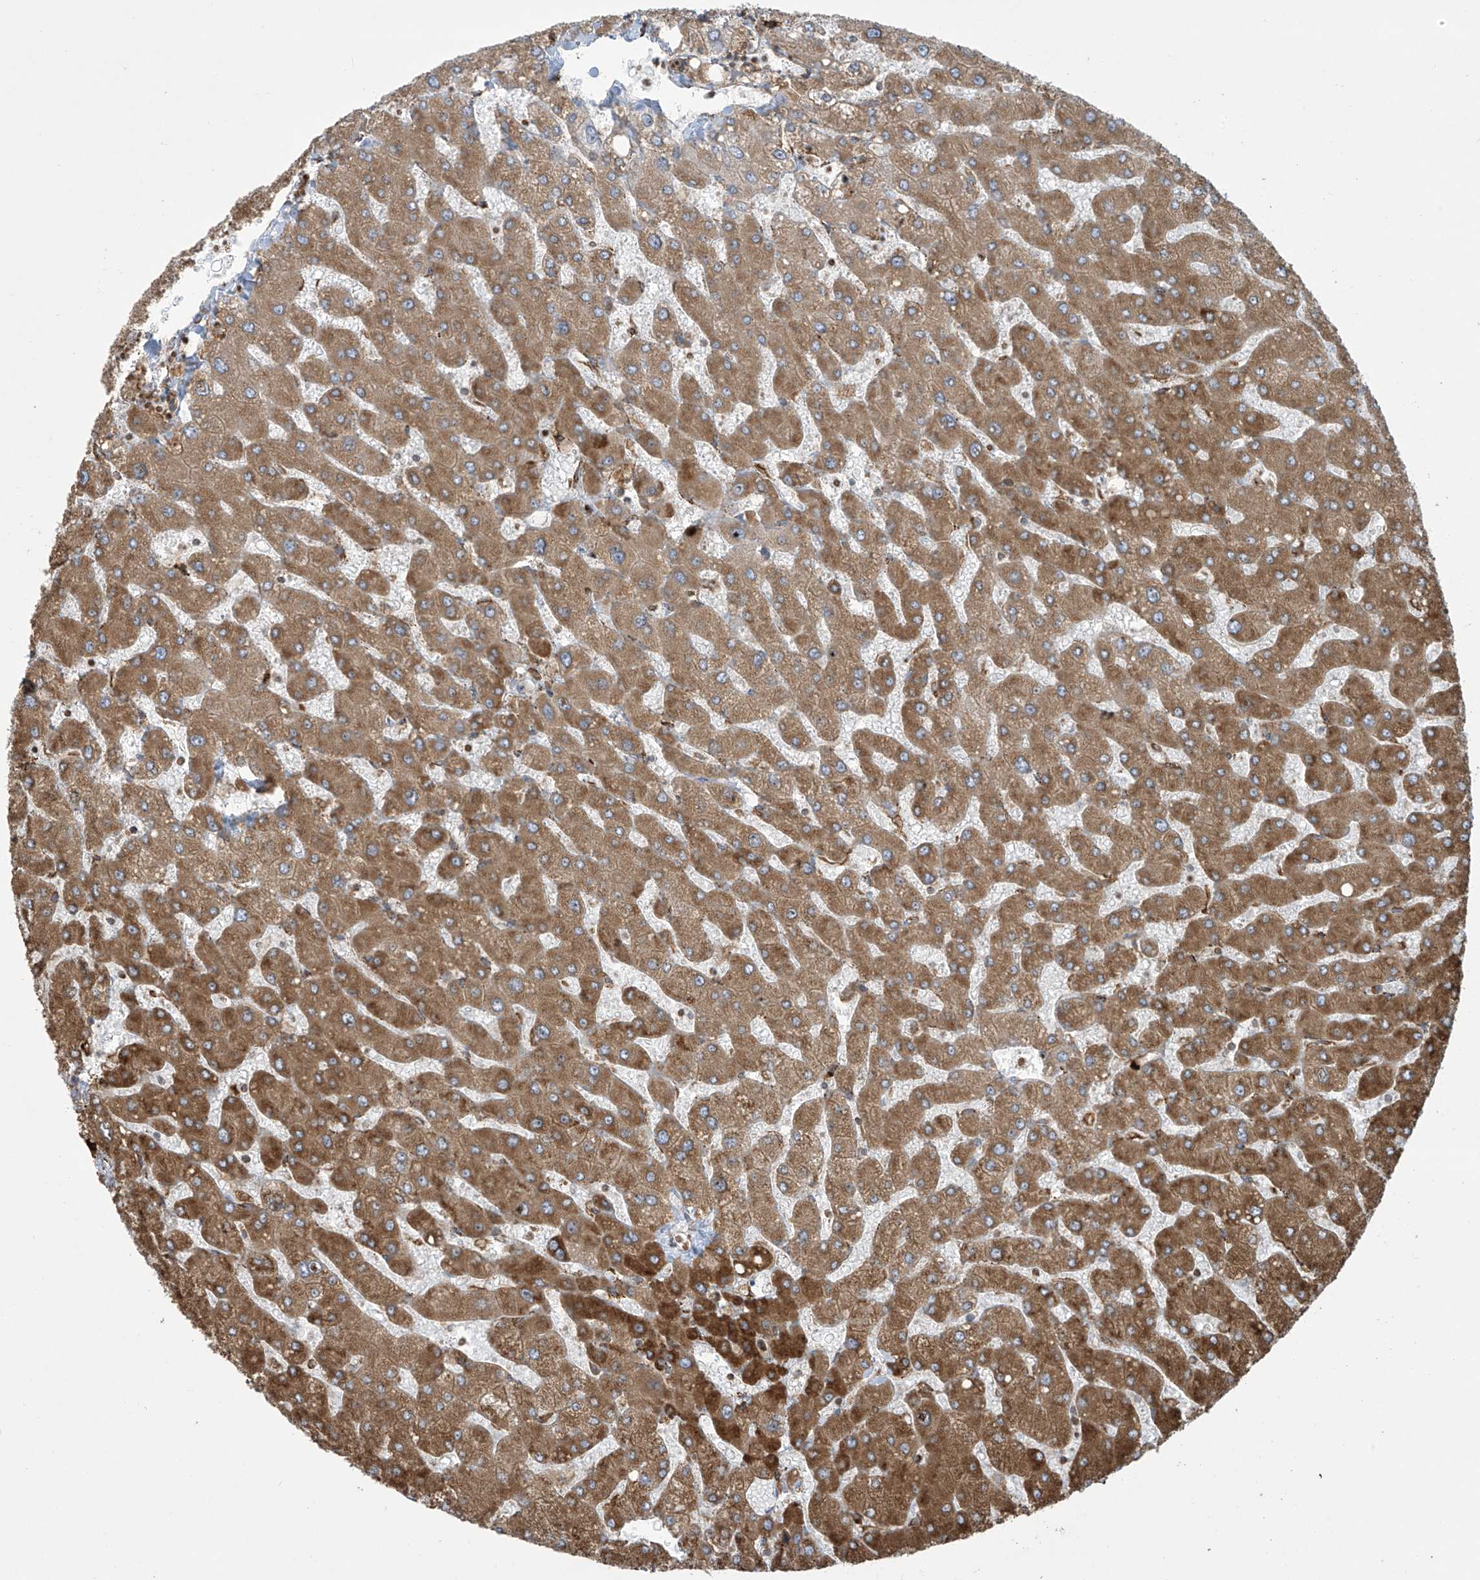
{"staining": {"intensity": "weak", "quantity": ">75%", "location": "cytoplasmic/membranous"}, "tissue": "liver", "cell_type": "Cholangiocytes", "image_type": "normal", "snomed": [{"axis": "morphology", "description": "Normal tissue, NOS"}, {"axis": "topography", "description": "Liver"}], "caption": "This micrograph shows immunohistochemistry staining of unremarkable human liver, with low weak cytoplasmic/membranous staining in approximately >75% of cholangiocytes.", "gene": "MX1", "patient": {"sex": "male", "age": 55}}